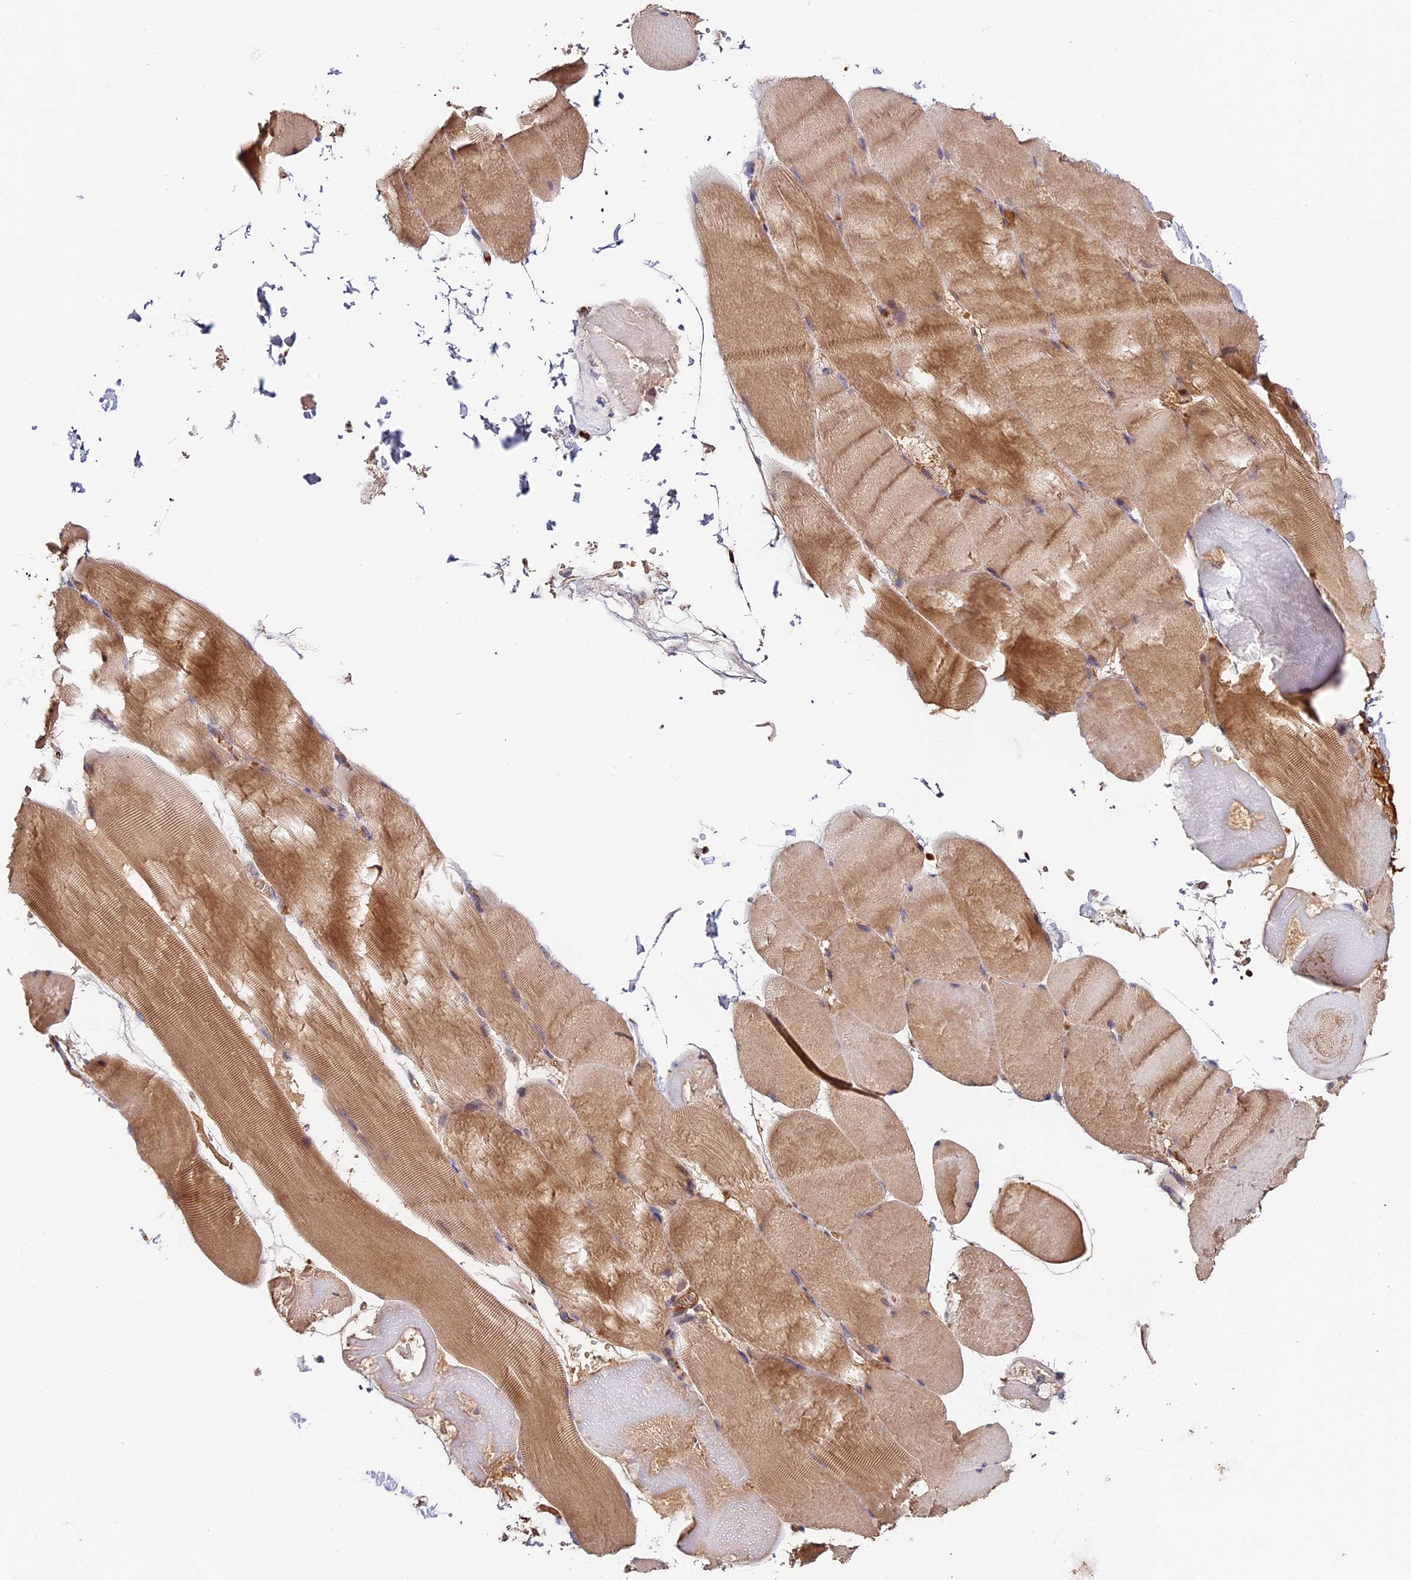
{"staining": {"intensity": "moderate", "quantity": "25%-75%", "location": "cytoplasmic/membranous"}, "tissue": "skeletal muscle", "cell_type": "Myocytes", "image_type": "normal", "snomed": [{"axis": "morphology", "description": "Normal tissue, NOS"}, {"axis": "topography", "description": "Skeletal muscle"}, {"axis": "topography", "description": "Head-Neck"}], "caption": "Human skeletal muscle stained with a brown dye displays moderate cytoplasmic/membranous positive staining in about 25%-75% of myocytes.", "gene": "ADGRD1", "patient": {"sex": "male", "age": 66}}